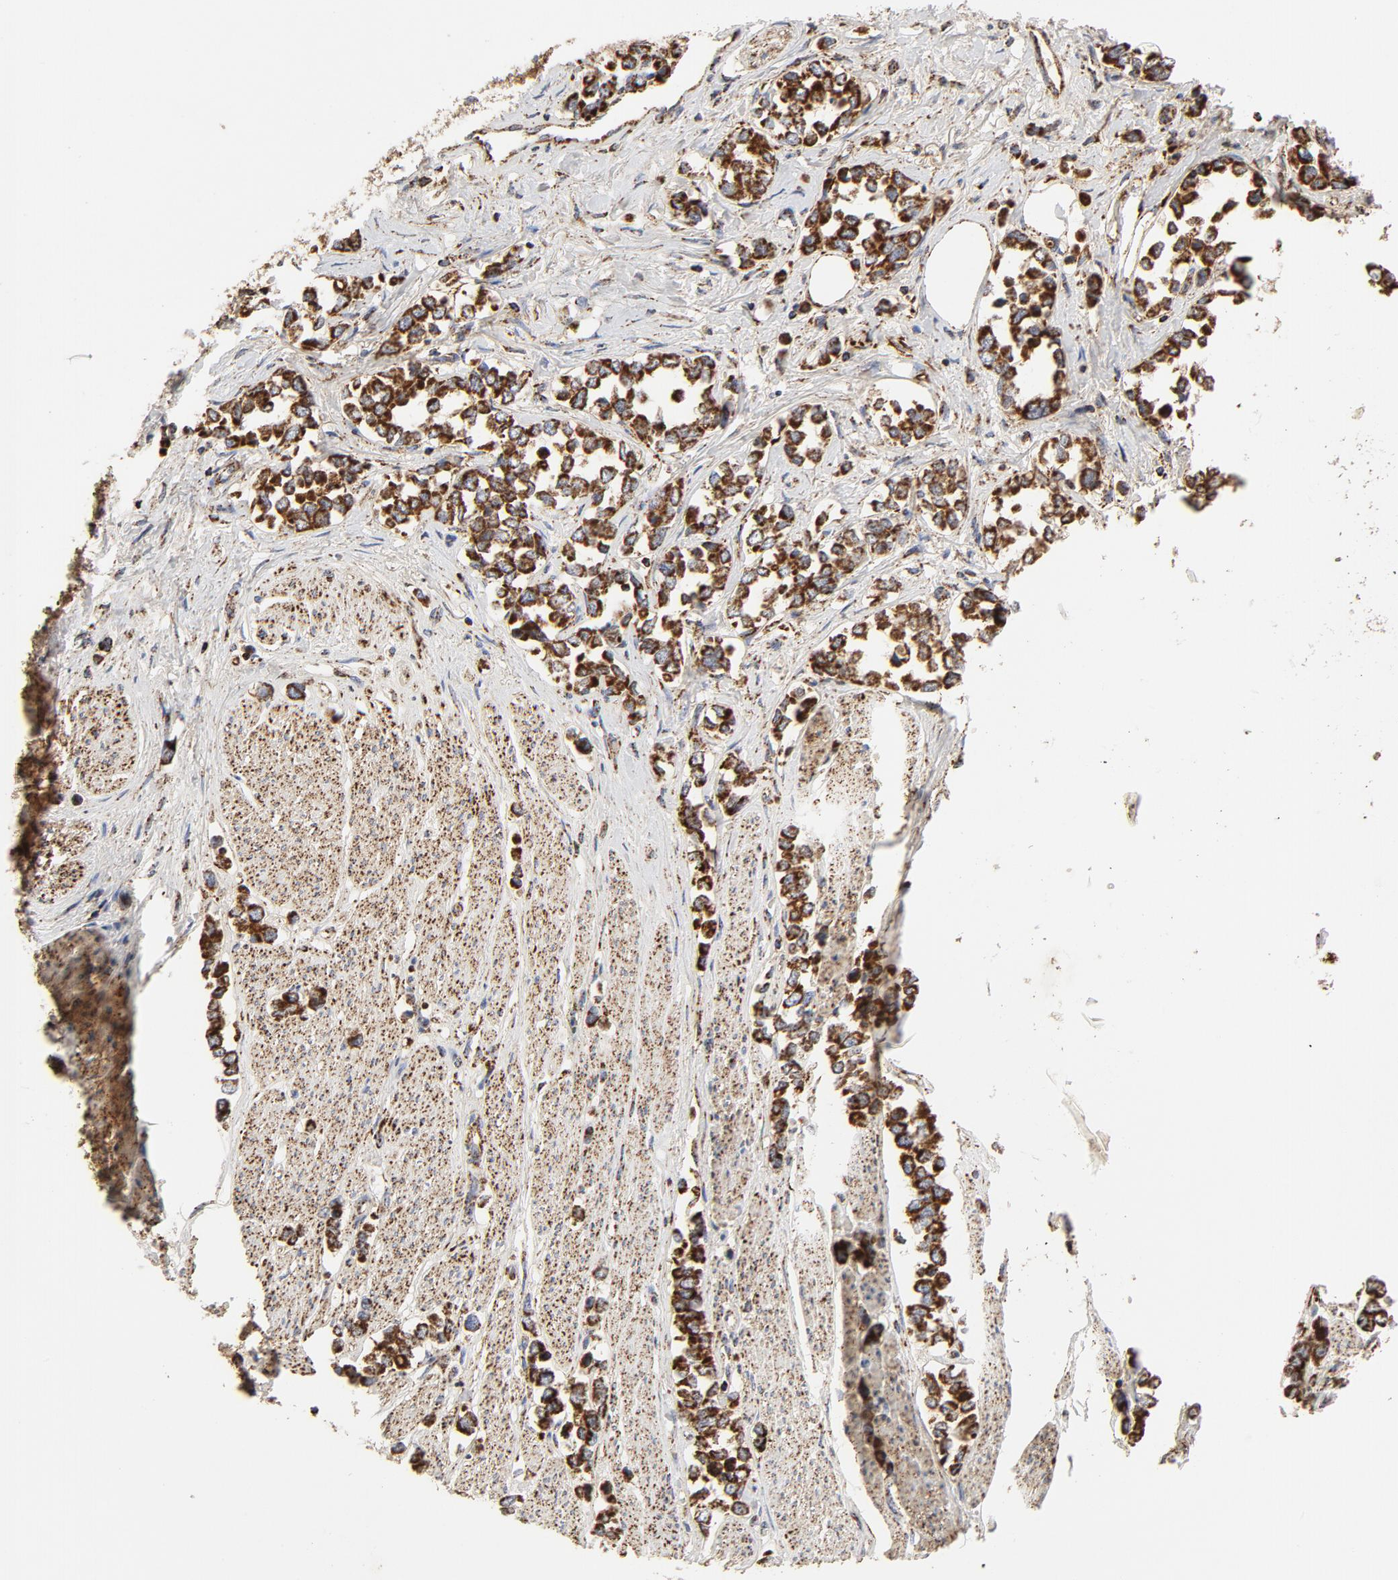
{"staining": {"intensity": "strong", "quantity": ">75%", "location": "cytoplasmic/membranous"}, "tissue": "stomach cancer", "cell_type": "Tumor cells", "image_type": "cancer", "snomed": [{"axis": "morphology", "description": "Adenocarcinoma, NOS"}, {"axis": "topography", "description": "Stomach, upper"}], "caption": "Strong cytoplasmic/membranous staining is seen in about >75% of tumor cells in stomach cancer (adenocarcinoma).", "gene": "PCNX4", "patient": {"sex": "male", "age": 76}}